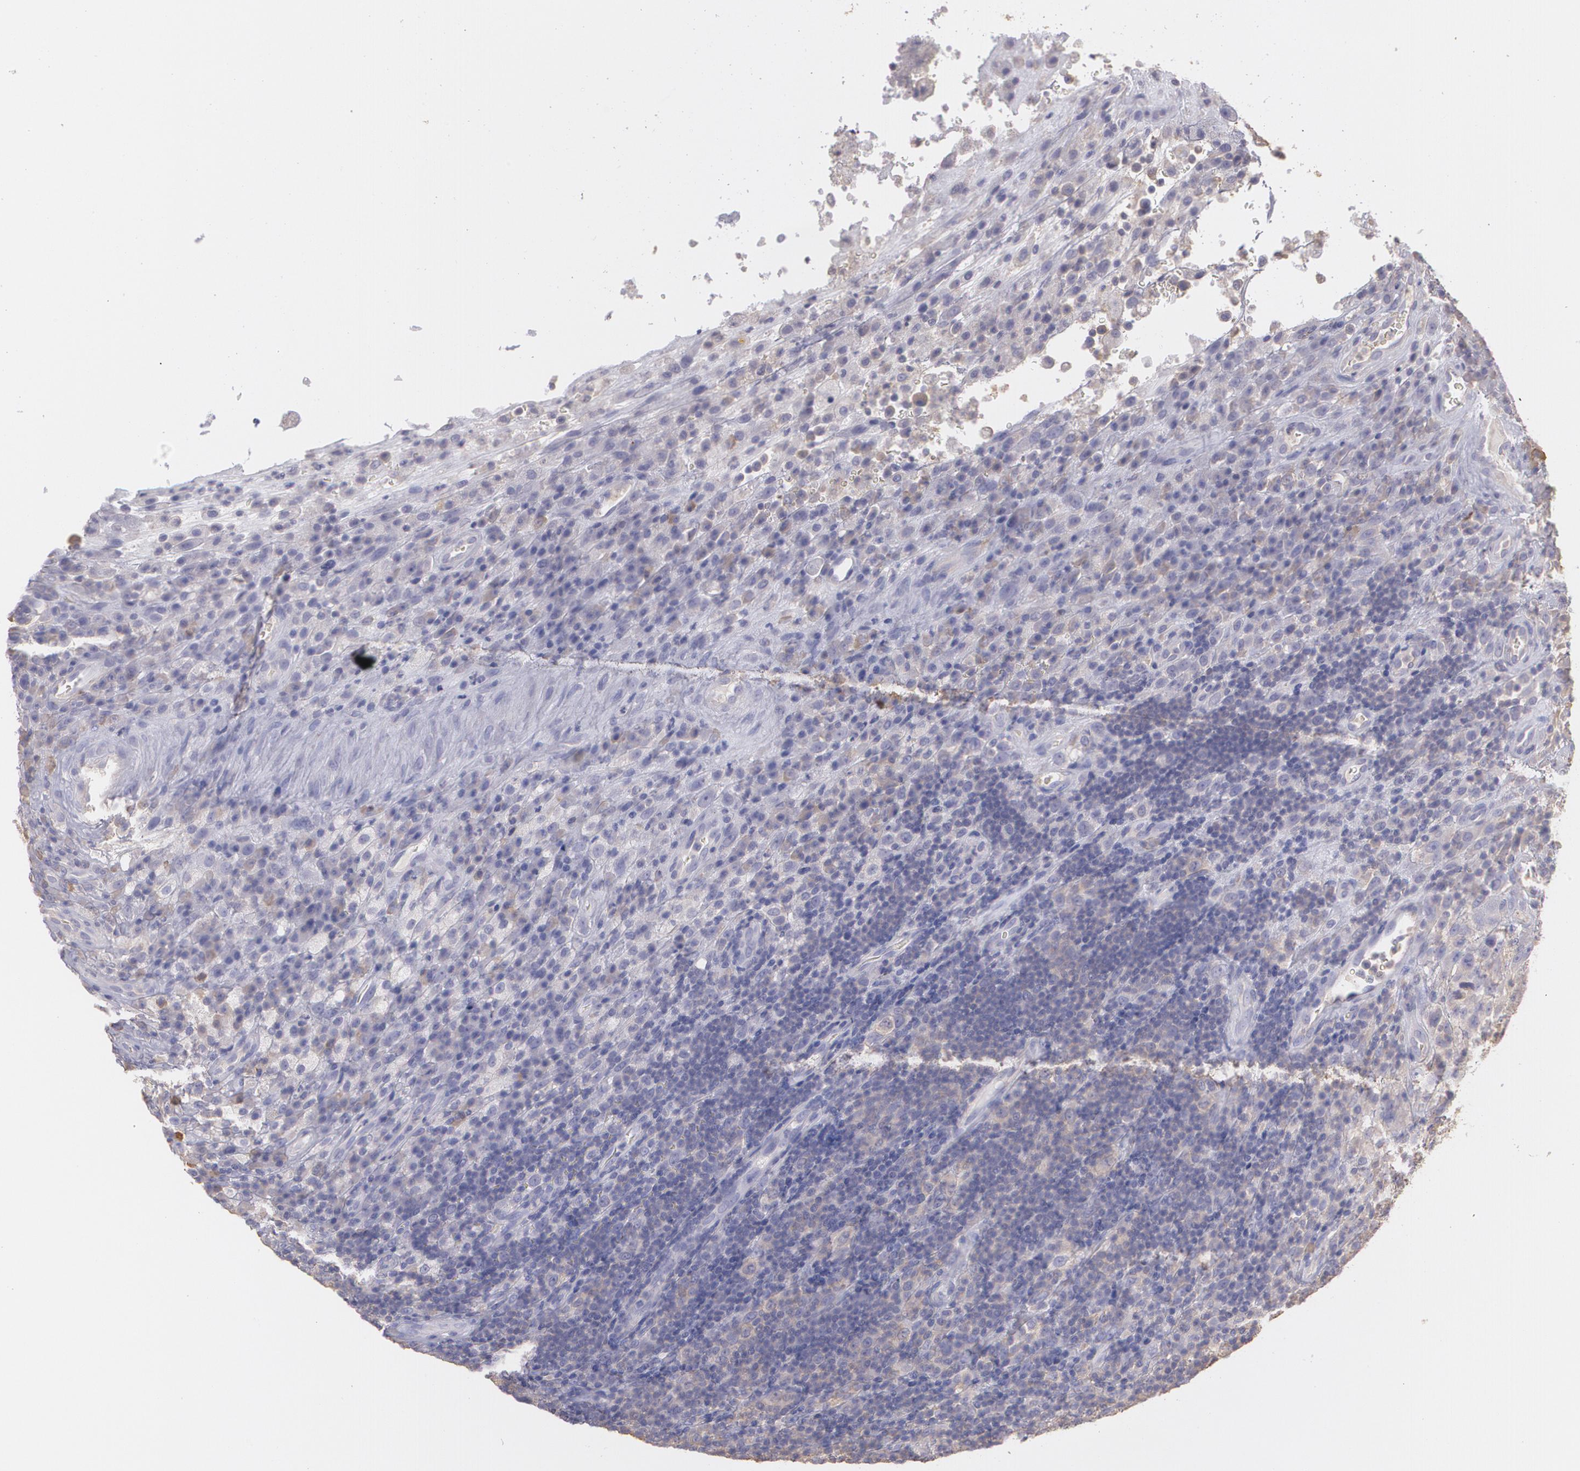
{"staining": {"intensity": "weak", "quantity": "25%-75%", "location": "cytoplasmic/membranous"}, "tissue": "testis cancer", "cell_type": "Tumor cells", "image_type": "cancer", "snomed": [{"axis": "morphology", "description": "Necrosis, NOS"}, {"axis": "morphology", "description": "Carcinoma, Embryonal, NOS"}, {"axis": "topography", "description": "Testis"}], "caption": "Weak cytoplasmic/membranous protein expression is present in about 25%-75% of tumor cells in testis cancer (embryonal carcinoma).", "gene": "ECE1", "patient": {"sex": "male", "age": 19}}